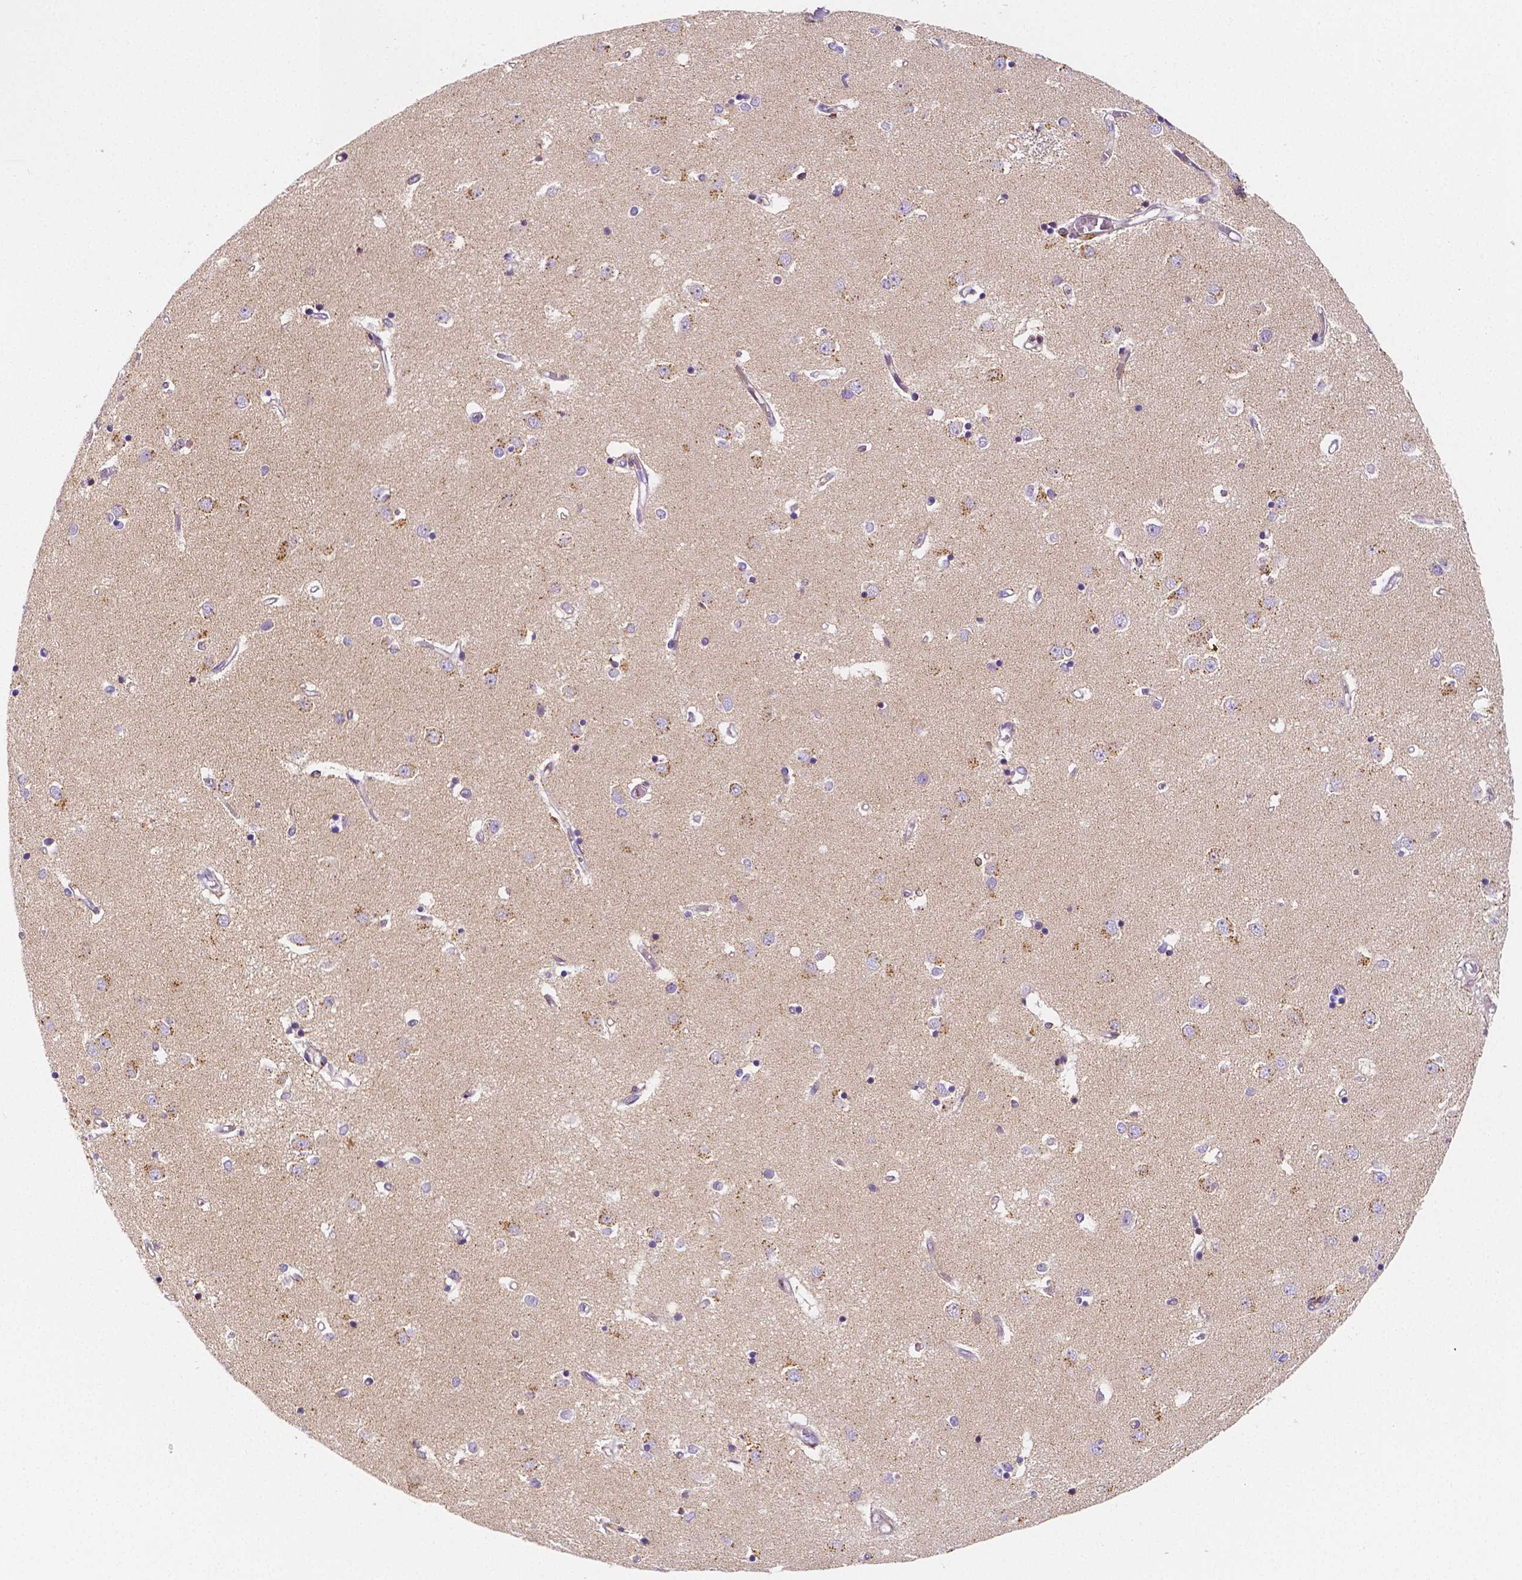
{"staining": {"intensity": "negative", "quantity": "none", "location": "none"}, "tissue": "caudate", "cell_type": "Glial cells", "image_type": "normal", "snomed": [{"axis": "morphology", "description": "Normal tissue, NOS"}, {"axis": "topography", "description": "Lateral ventricle wall"}], "caption": "Histopathology image shows no protein expression in glial cells of unremarkable caudate.", "gene": "GABRD", "patient": {"sex": "male", "age": 54}}